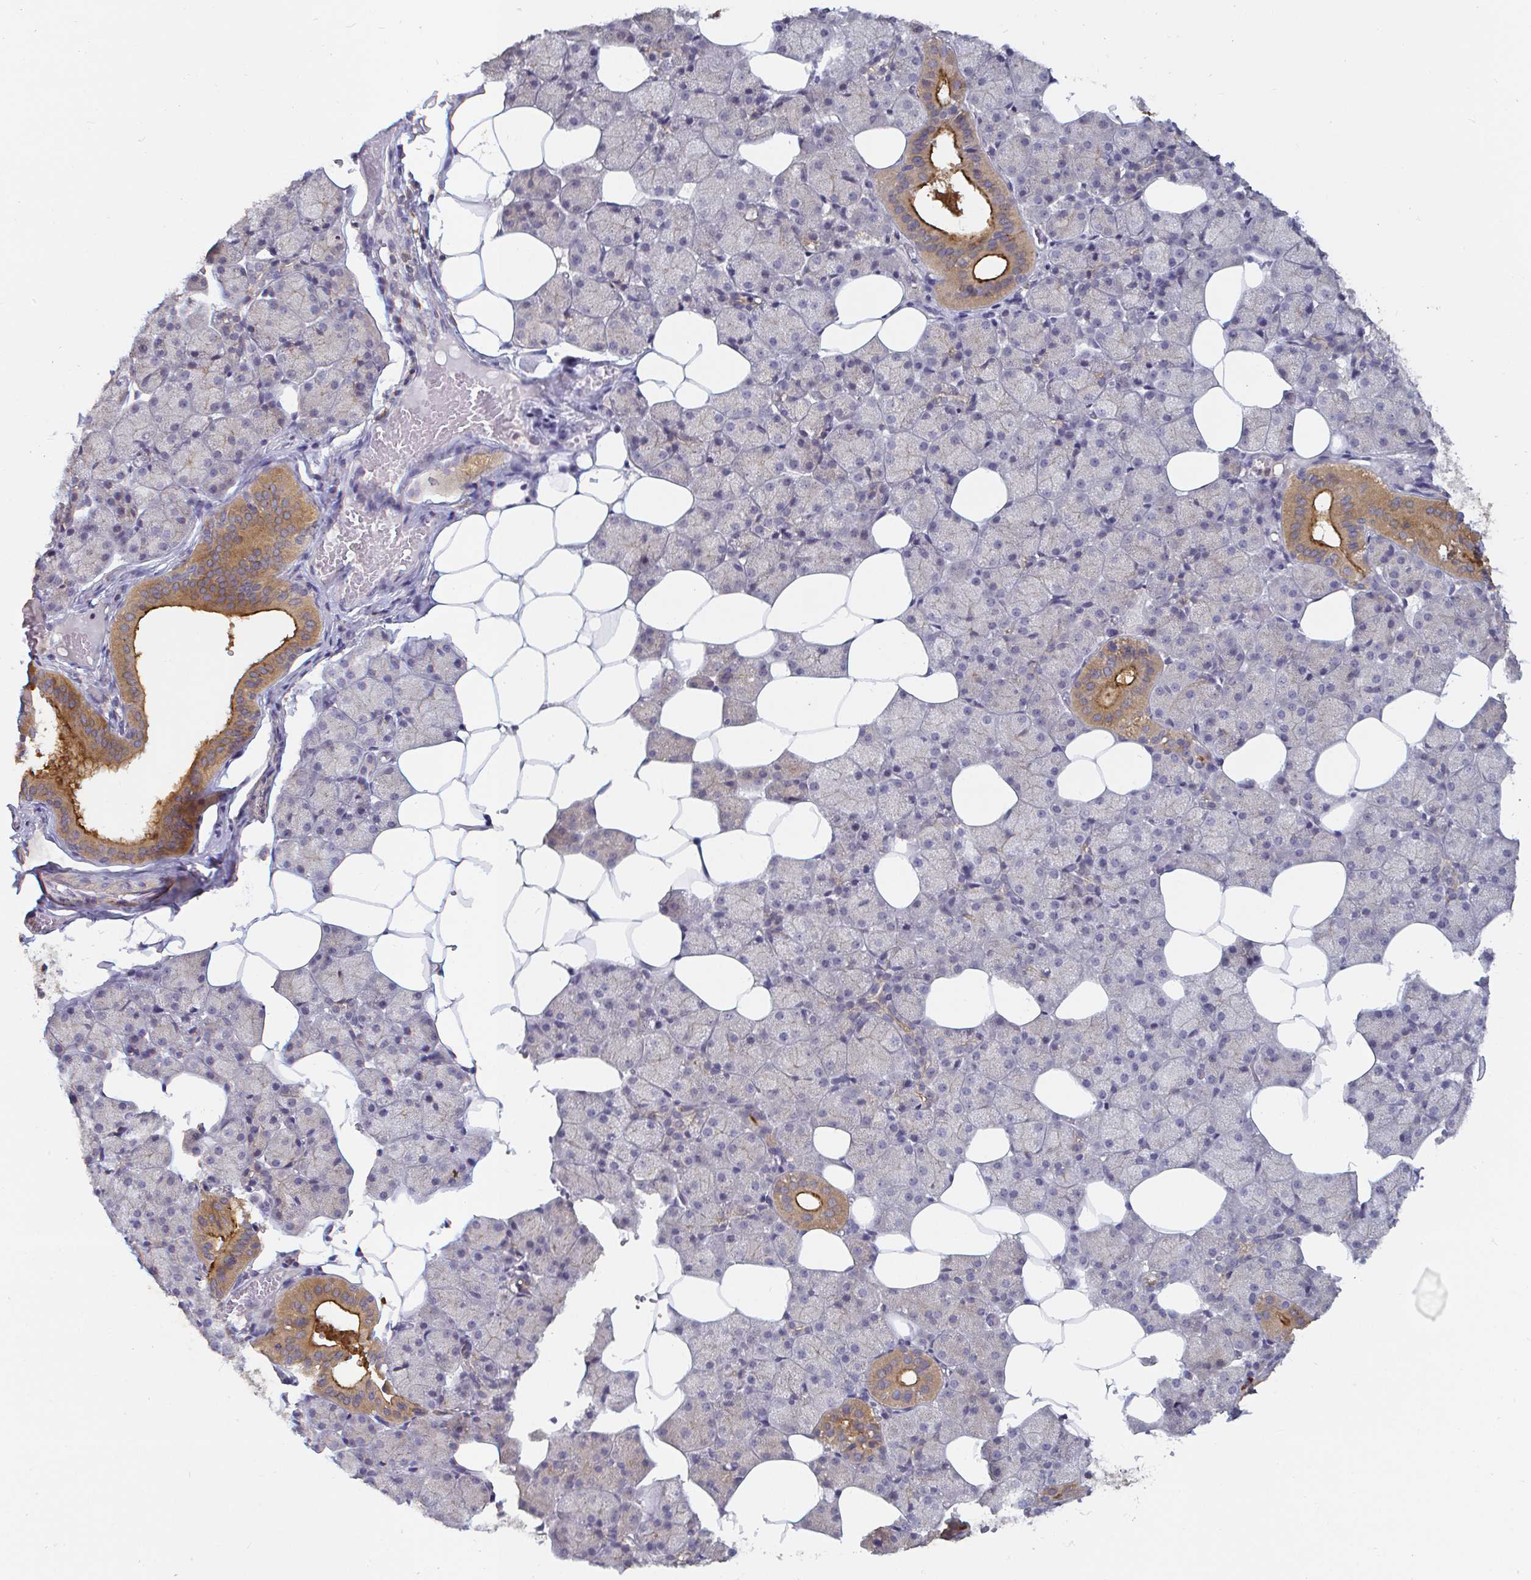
{"staining": {"intensity": "strong", "quantity": "25%-75%", "location": "cytoplasmic/membranous"}, "tissue": "salivary gland", "cell_type": "Glandular cells", "image_type": "normal", "snomed": [{"axis": "morphology", "description": "Normal tissue, NOS"}, {"axis": "topography", "description": "Salivary gland"}], "caption": "Immunohistochemistry (IHC) of normal human salivary gland reveals high levels of strong cytoplasmic/membranous positivity in about 25%-75% of glandular cells. (brown staining indicates protein expression, while blue staining denotes nuclei).", "gene": "CDH18", "patient": {"sex": "male", "age": 38}}